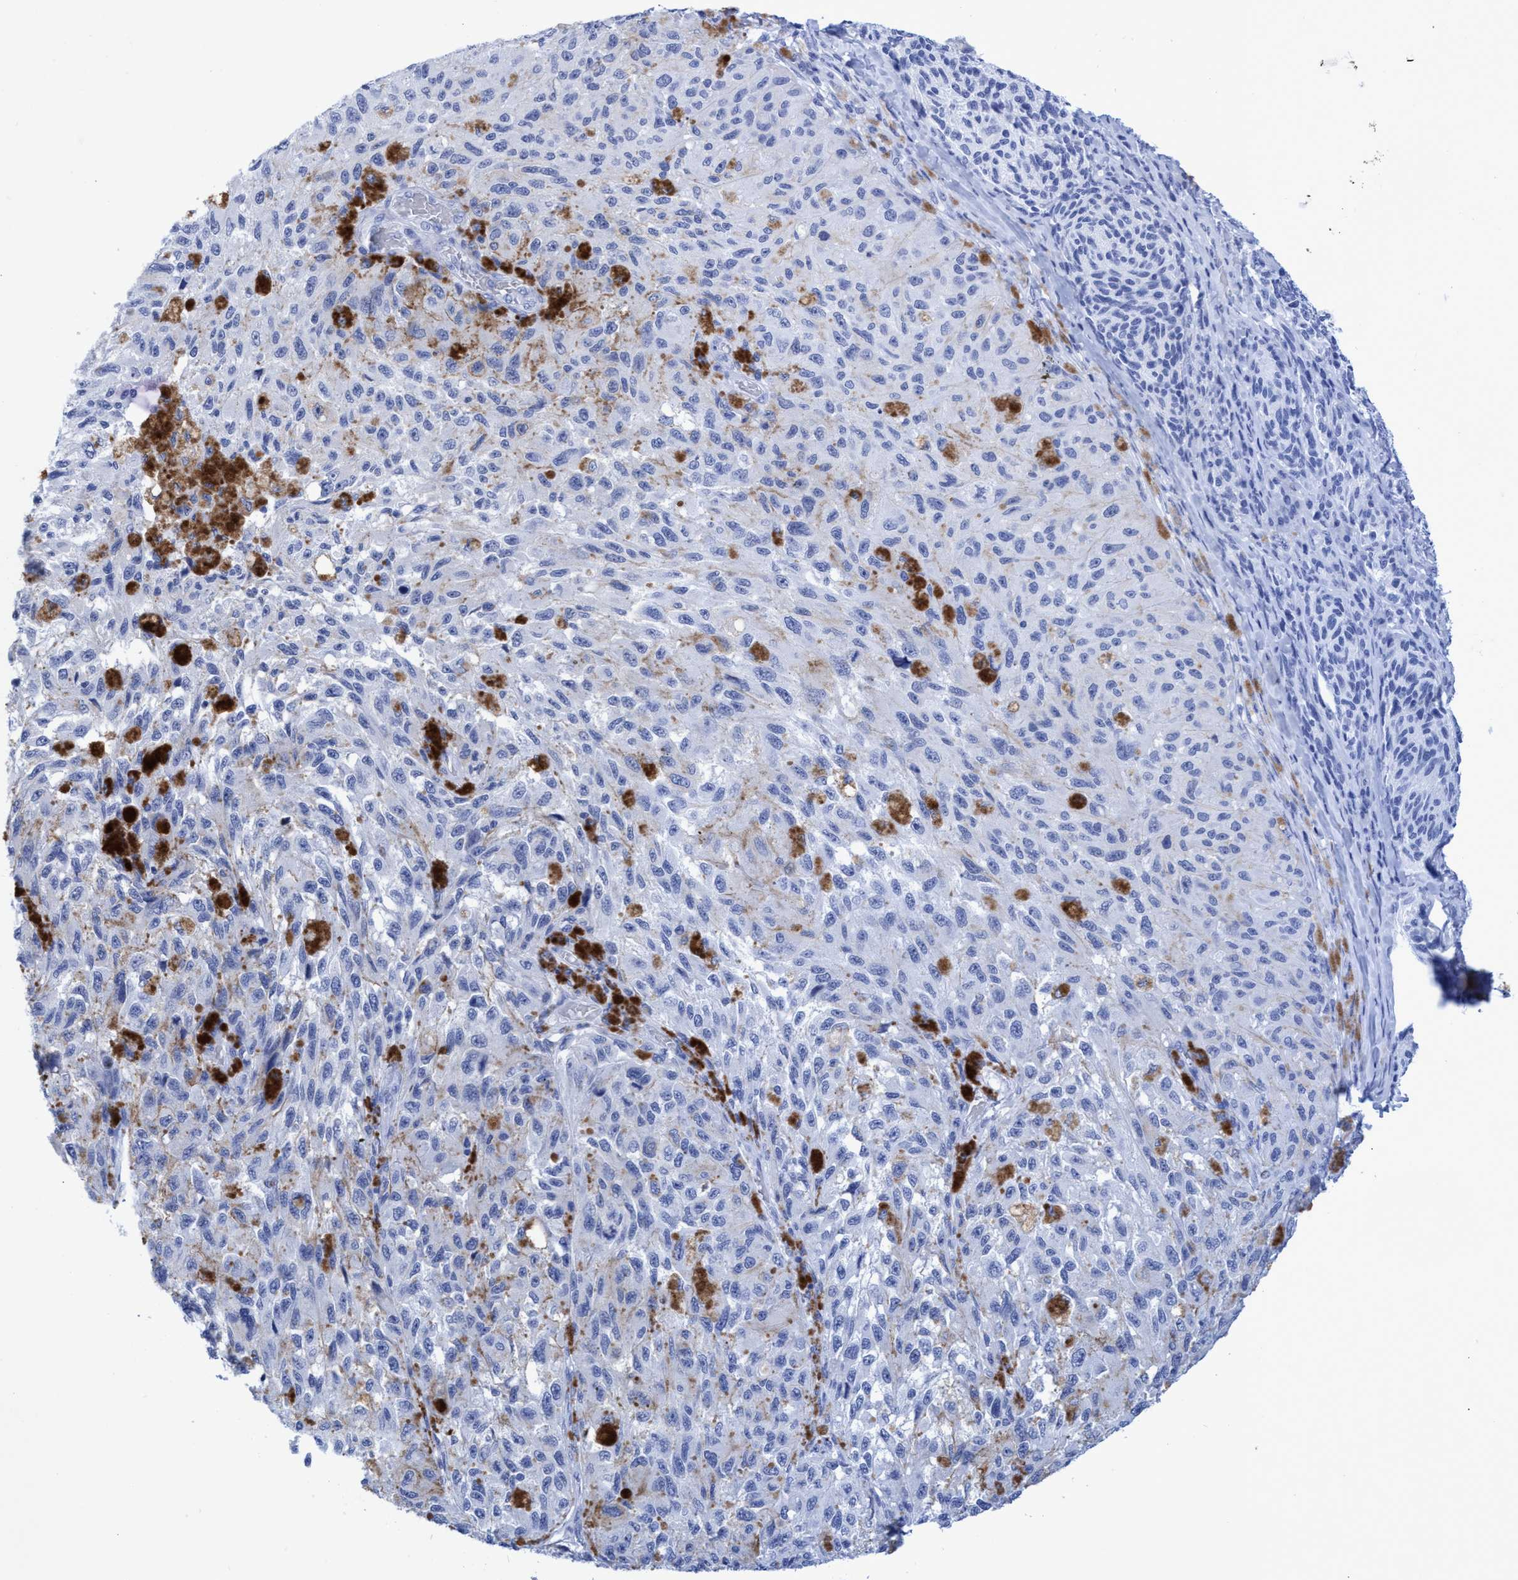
{"staining": {"intensity": "negative", "quantity": "none", "location": "none"}, "tissue": "melanoma", "cell_type": "Tumor cells", "image_type": "cancer", "snomed": [{"axis": "morphology", "description": "Malignant melanoma, NOS"}, {"axis": "topography", "description": "Skin"}], "caption": "This is an immunohistochemistry image of malignant melanoma. There is no staining in tumor cells.", "gene": "INSL6", "patient": {"sex": "female", "age": 73}}